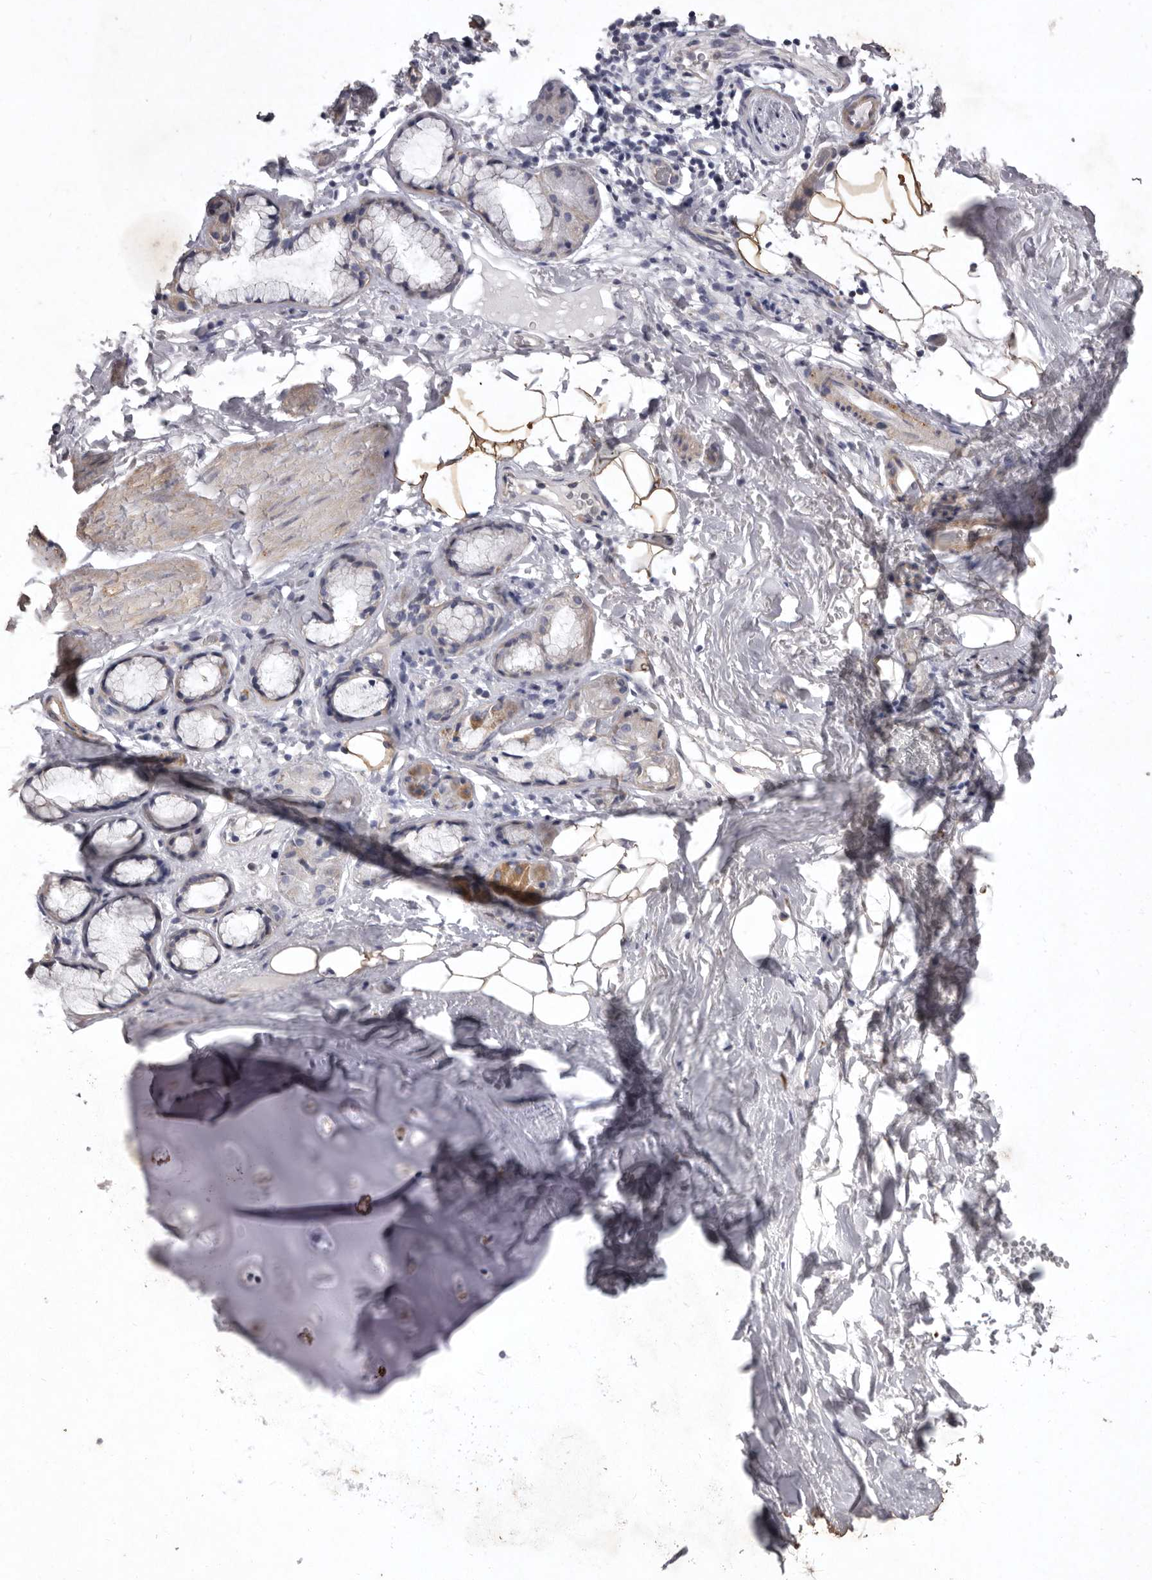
{"staining": {"intensity": "moderate", "quantity": "25%-75%", "location": "cytoplasmic/membranous"}, "tissue": "adipose tissue", "cell_type": "Adipocytes", "image_type": "normal", "snomed": [{"axis": "morphology", "description": "Normal tissue, NOS"}, {"axis": "topography", "description": "Cartilage tissue"}], "caption": "A brown stain labels moderate cytoplasmic/membranous expression of a protein in adipocytes of benign adipose tissue.", "gene": "NKAIN4", "patient": {"sex": "female", "age": 63}}